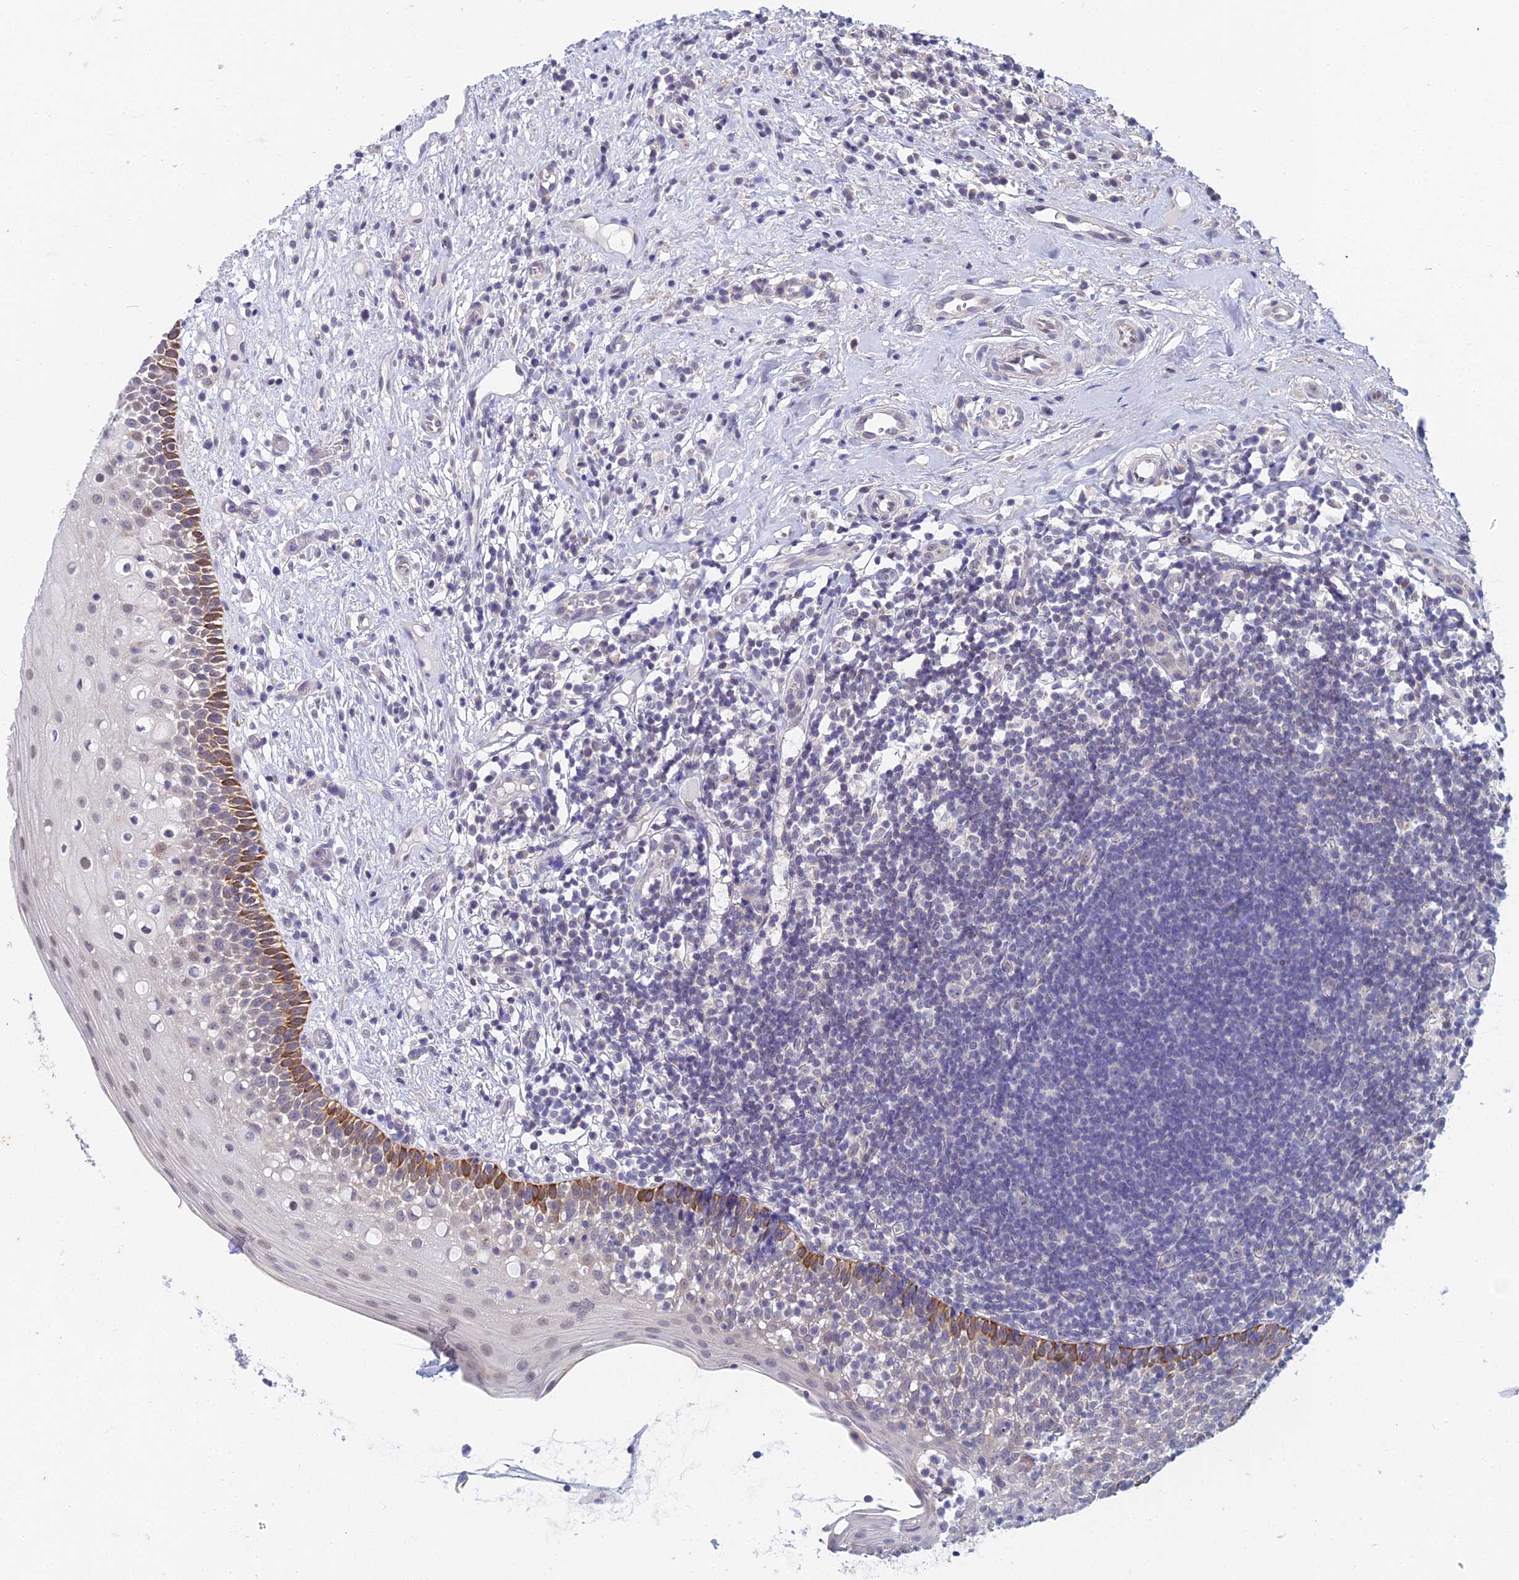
{"staining": {"intensity": "strong", "quantity": "<25%", "location": "cytoplasmic/membranous"}, "tissue": "oral mucosa", "cell_type": "Squamous epithelial cells", "image_type": "normal", "snomed": [{"axis": "morphology", "description": "Normal tissue, NOS"}, {"axis": "topography", "description": "Oral tissue"}], "caption": "Oral mucosa stained with immunohistochemistry (IHC) exhibits strong cytoplasmic/membranous positivity in about <25% of squamous epithelial cells. Nuclei are stained in blue.", "gene": "EEF2KMT", "patient": {"sex": "female", "age": 69}}